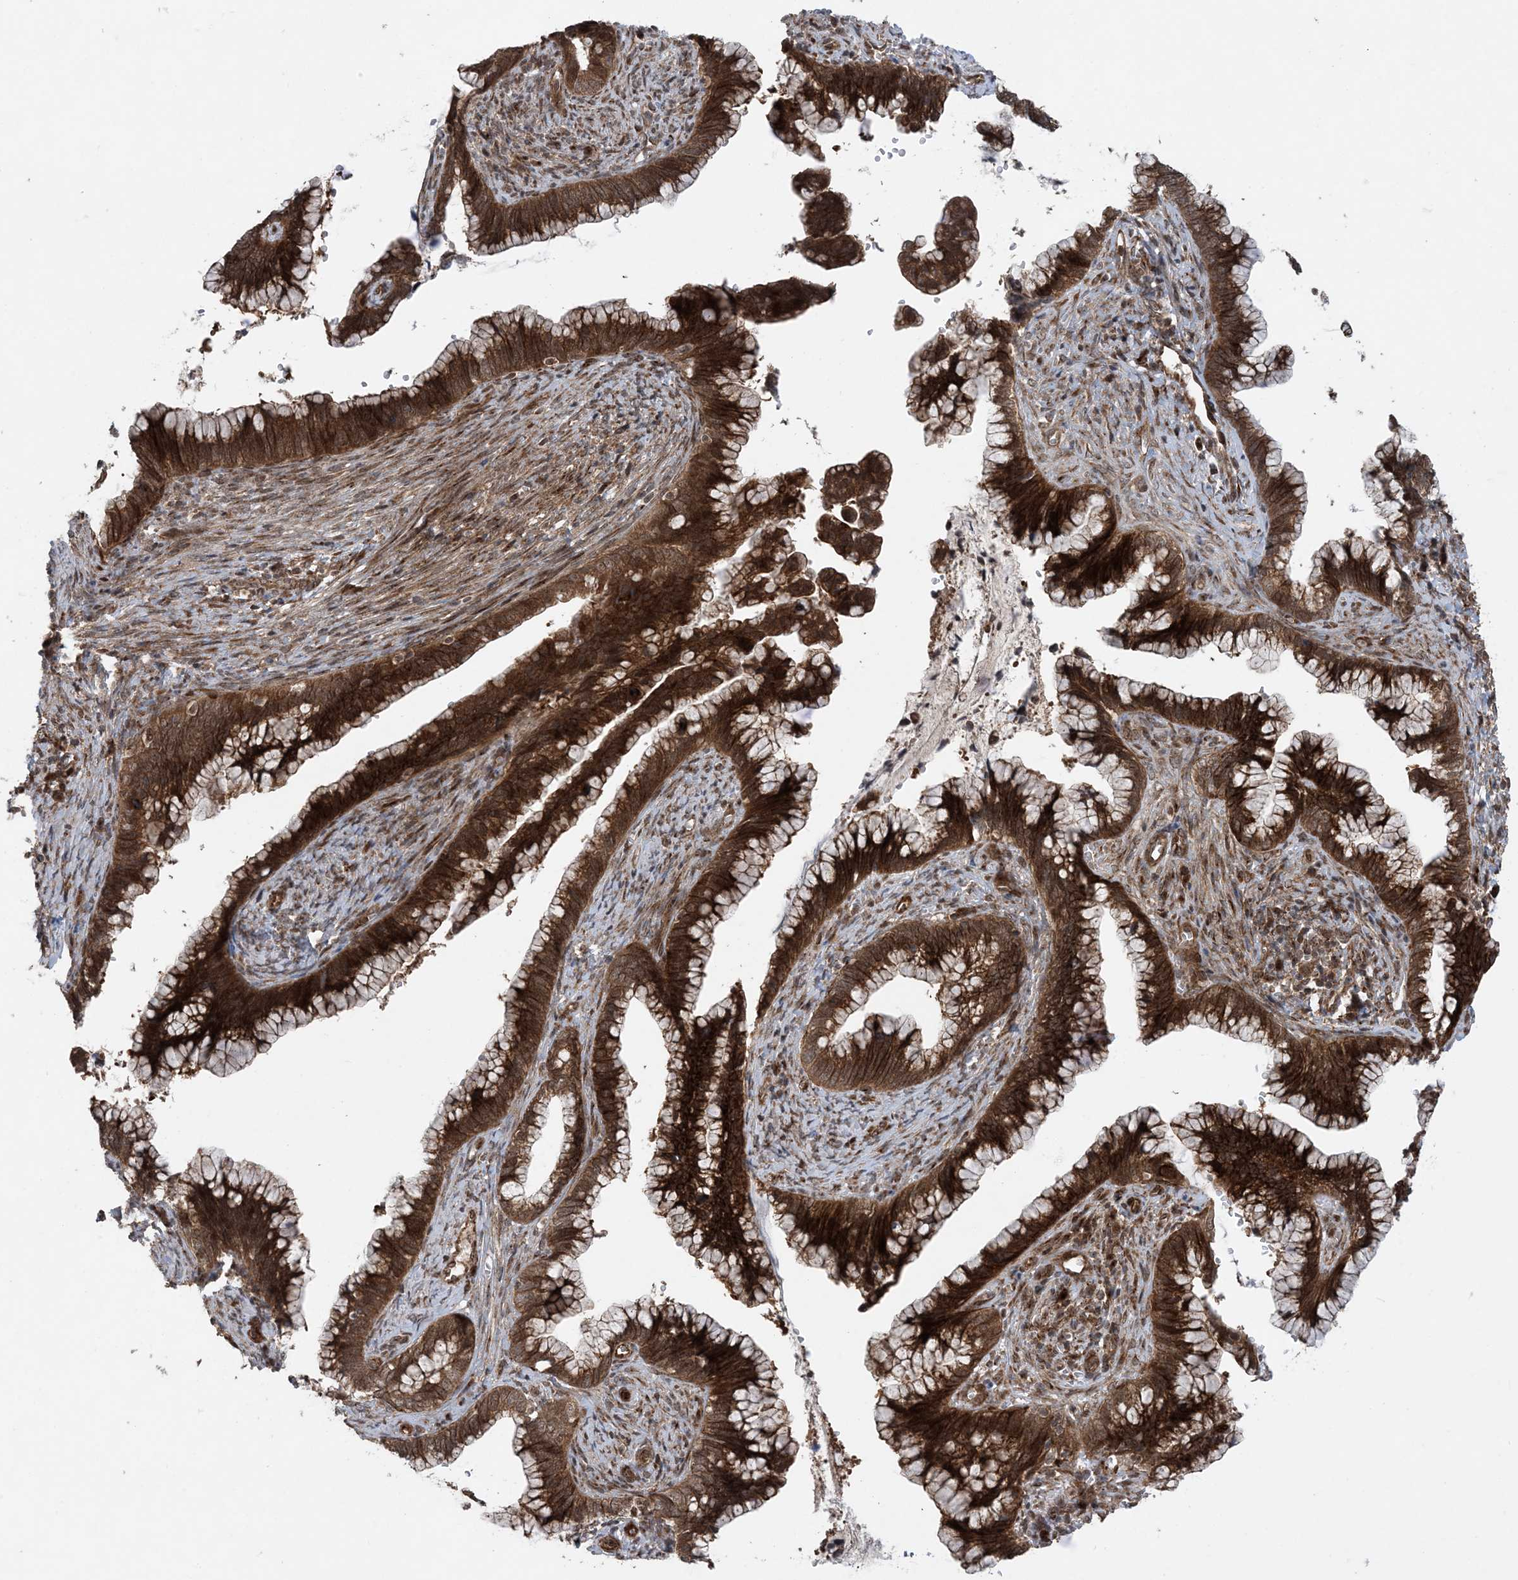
{"staining": {"intensity": "strong", "quantity": ">75%", "location": "cytoplasmic/membranous"}, "tissue": "cervical cancer", "cell_type": "Tumor cells", "image_type": "cancer", "snomed": [{"axis": "morphology", "description": "Adenocarcinoma, NOS"}, {"axis": "topography", "description": "Cervix"}], "caption": "High-power microscopy captured an immunohistochemistry (IHC) photomicrograph of cervical adenocarcinoma, revealing strong cytoplasmic/membranous positivity in approximately >75% of tumor cells.", "gene": "HEMK1", "patient": {"sex": "female", "age": 44}}